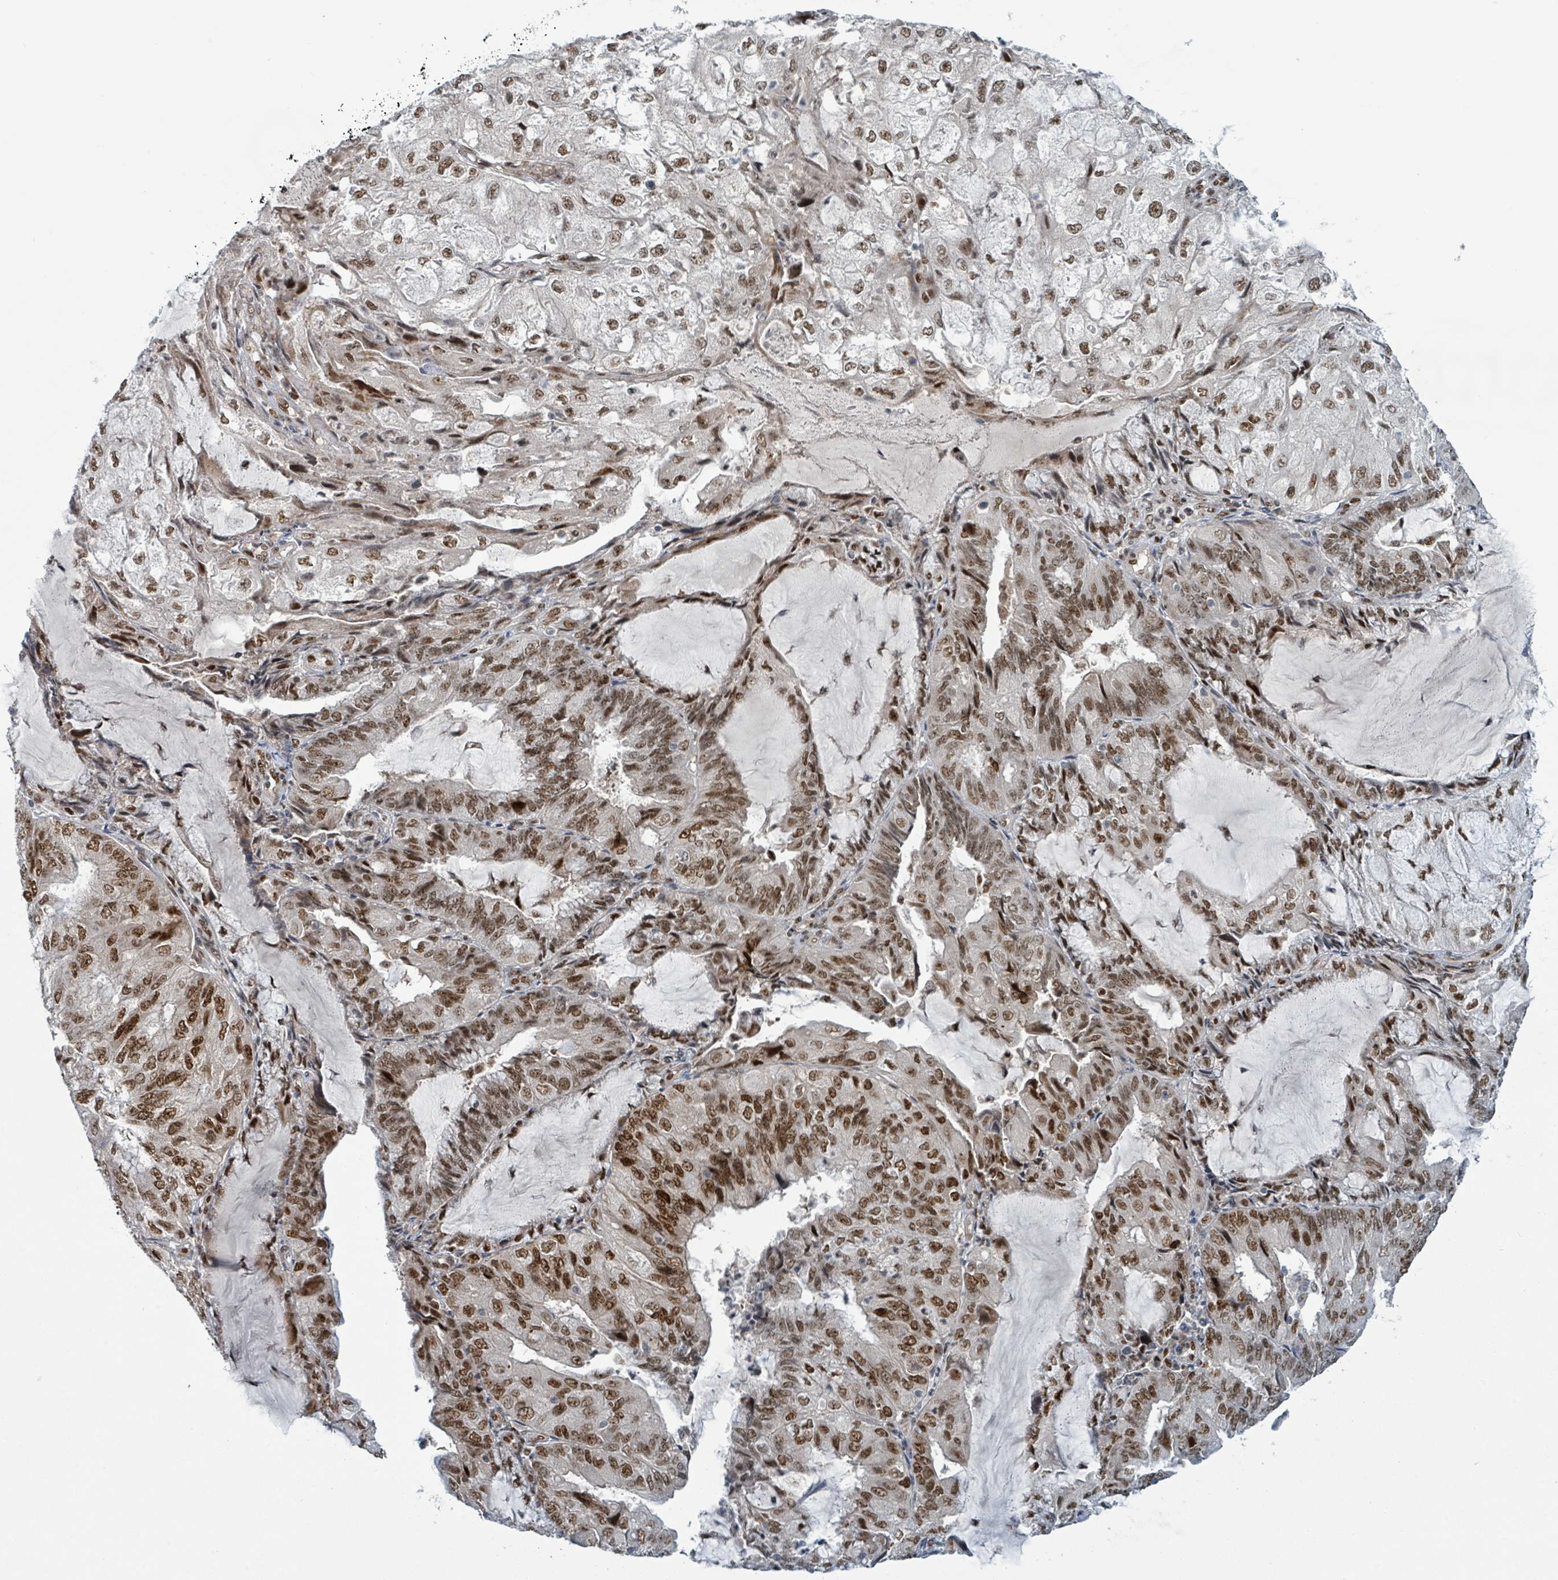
{"staining": {"intensity": "moderate", "quantity": ">75%", "location": "nuclear"}, "tissue": "endometrial cancer", "cell_type": "Tumor cells", "image_type": "cancer", "snomed": [{"axis": "morphology", "description": "Adenocarcinoma, NOS"}, {"axis": "topography", "description": "Endometrium"}], "caption": "Endometrial cancer (adenocarcinoma) stained with DAB IHC shows medium levels of moderate nuclear staining in about >75% of tumor cells.", "gene": "KLF3", "patient": {"sex": "female", "age": 81}}